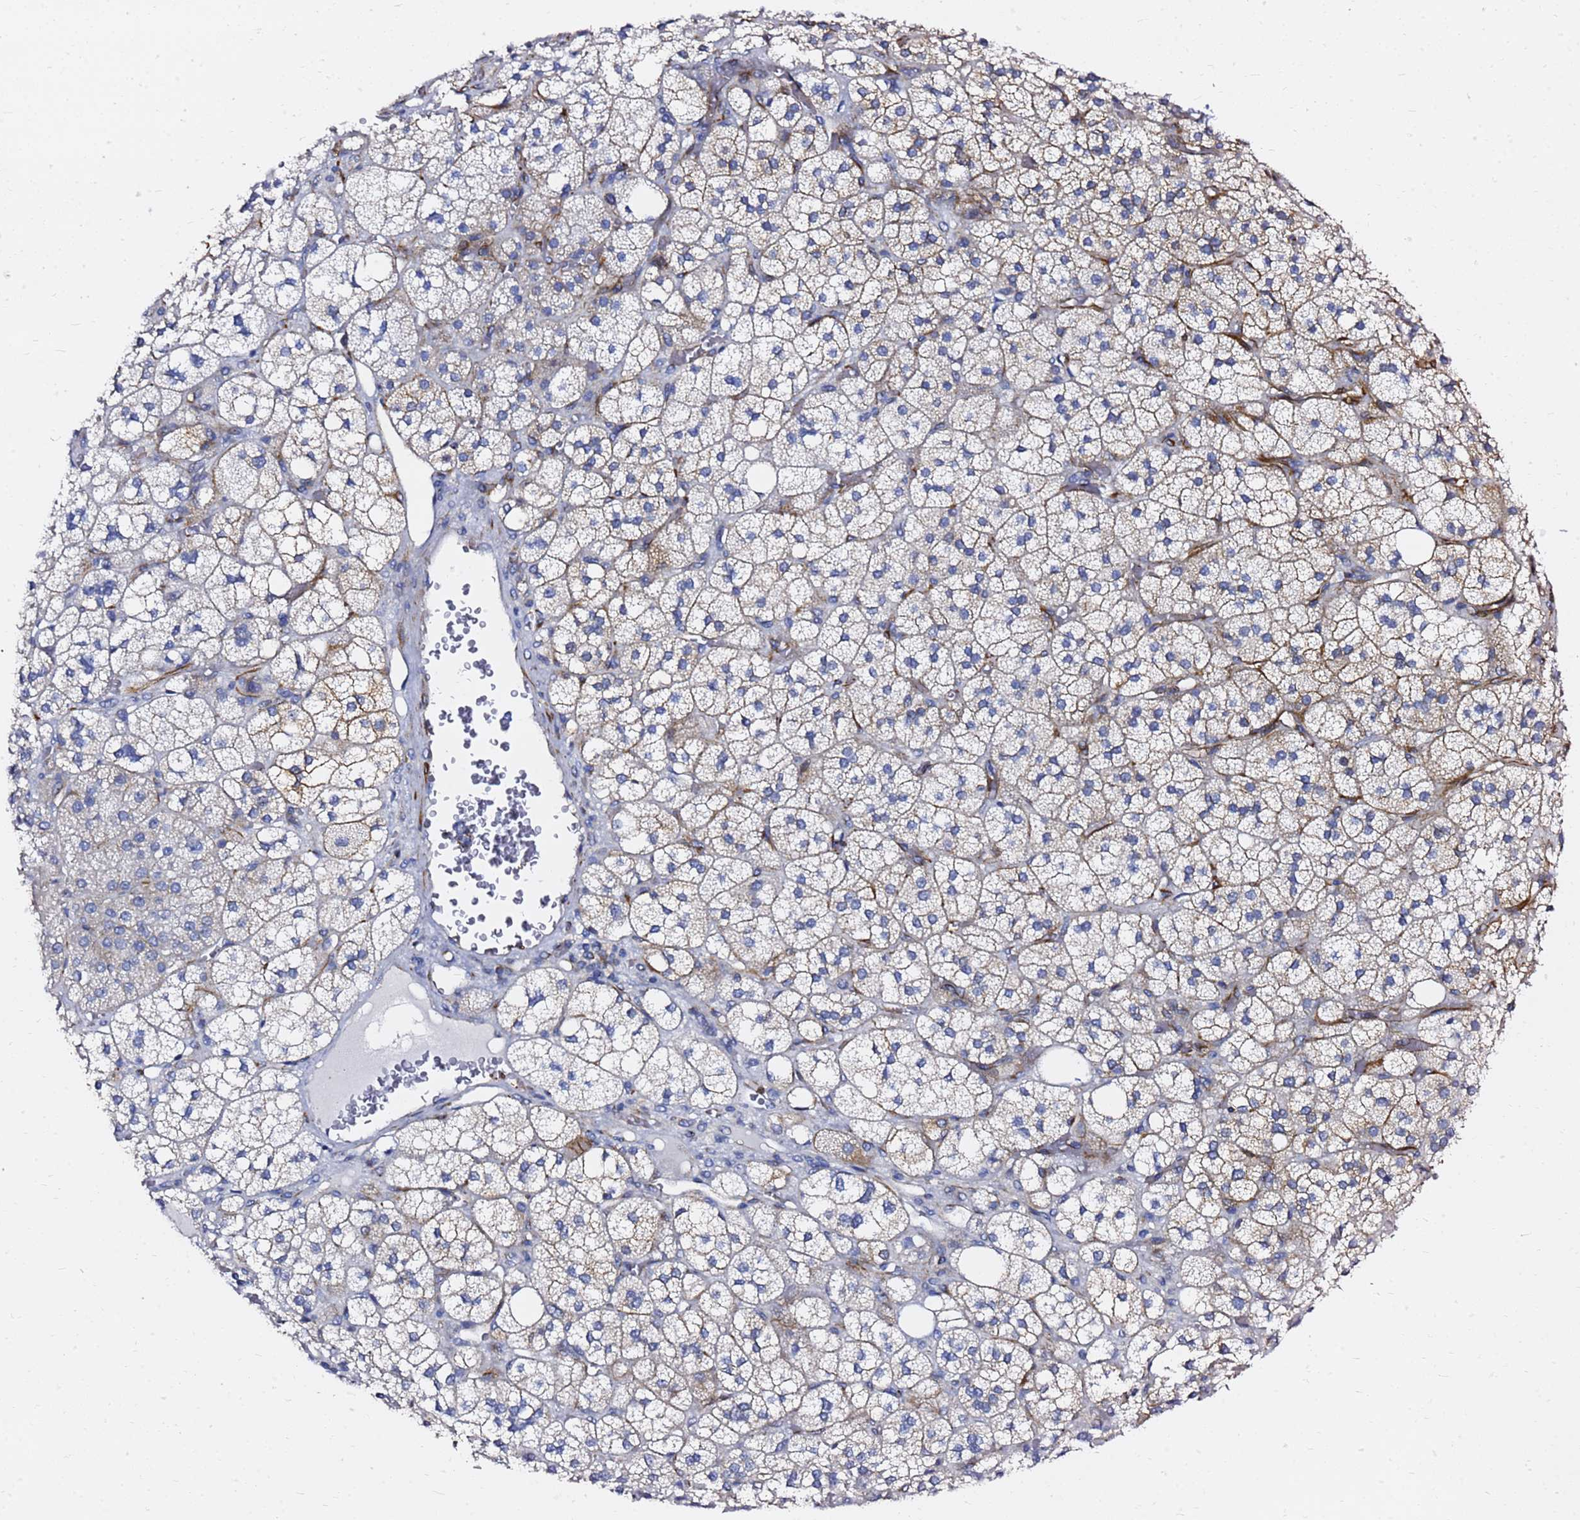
{"staining": {"intensity": "strong", "quantity": "25%-75%", "location": "cytoplasmic/membranous"}, "tissue": "adrenal gland", "cell_type": "Glandular cells", "image_type": "normal", "snomed": [{"axis": "morphology", "description": "Normal tissue, NOS"}, {"axis": "topography", "description": "Adrenal gland"}], "caption": "The histopathology image reveals staining of unremarkable adrenal gland, revealing strong cytoplasmic/membranous protein staining (brown color) within glandular cells.", "gene": "TUBA8", "patient": {"sex": "male", "age": 61}}